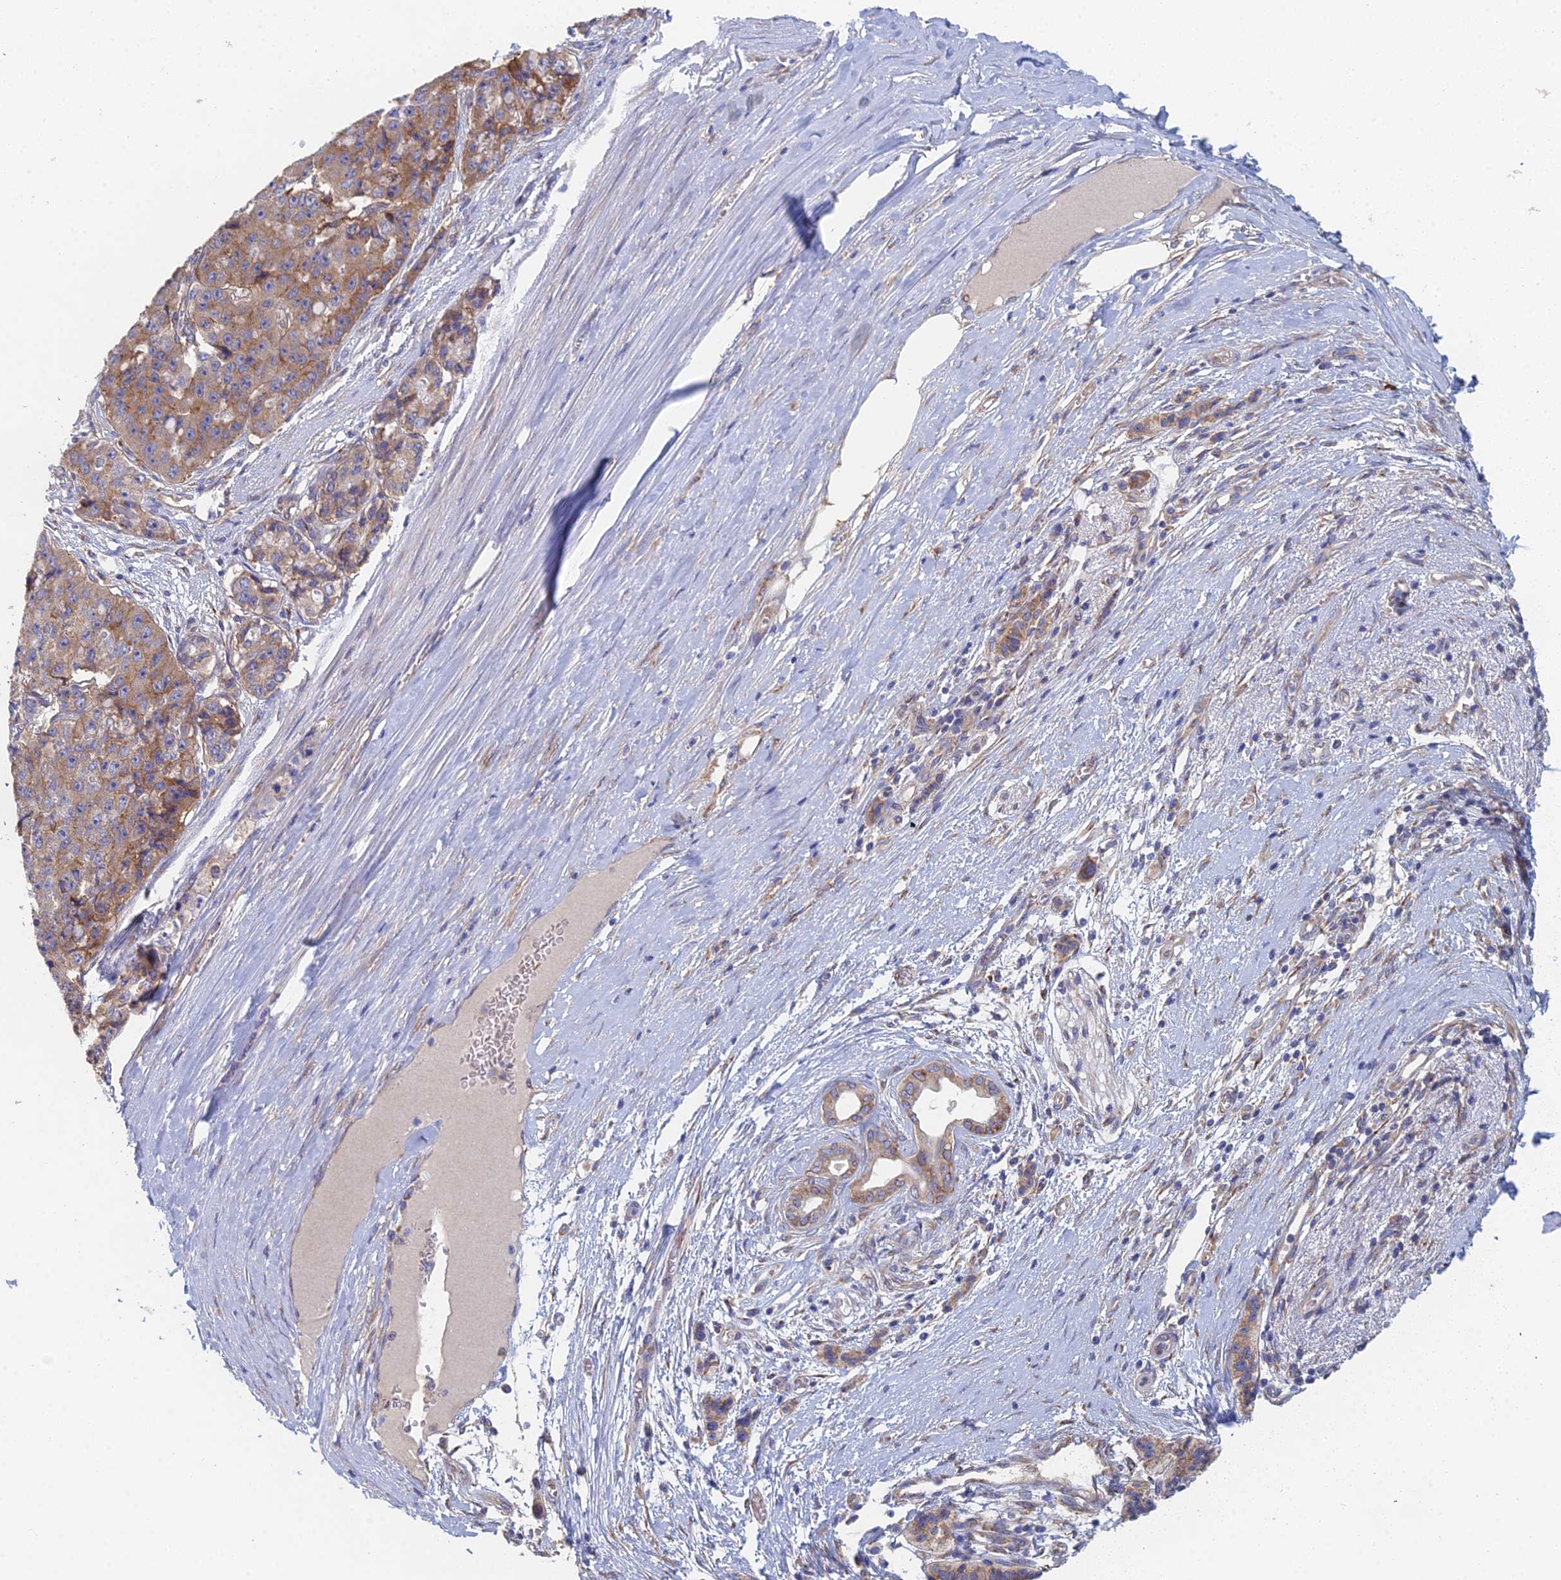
{"staining": {"intensity": "moderate", "quantity": ">75%", "location": "cytoplasmic/membranous"}, "tissue": "pancreatic cancer", "cell_type": "Tumor cells", "image_type": "cancer", "snomed": [{"axis": "morphology", "description": "Adenocarcinoma, NOS"}, {"axis": "topography", "description": "Pancreas"}], "caption": "High-magnification brightfield microscopy of pancreatic cancer (adenocarcinoma) stained with DAB (brown) and counterstained with hematoxylin (blue). tumor cells exhibit moderate cytoplasmic/membranous positivity is identified in about>75% of cells.", "gene": "ELOF1", "patient": {"sex": "male", "age": 50}}